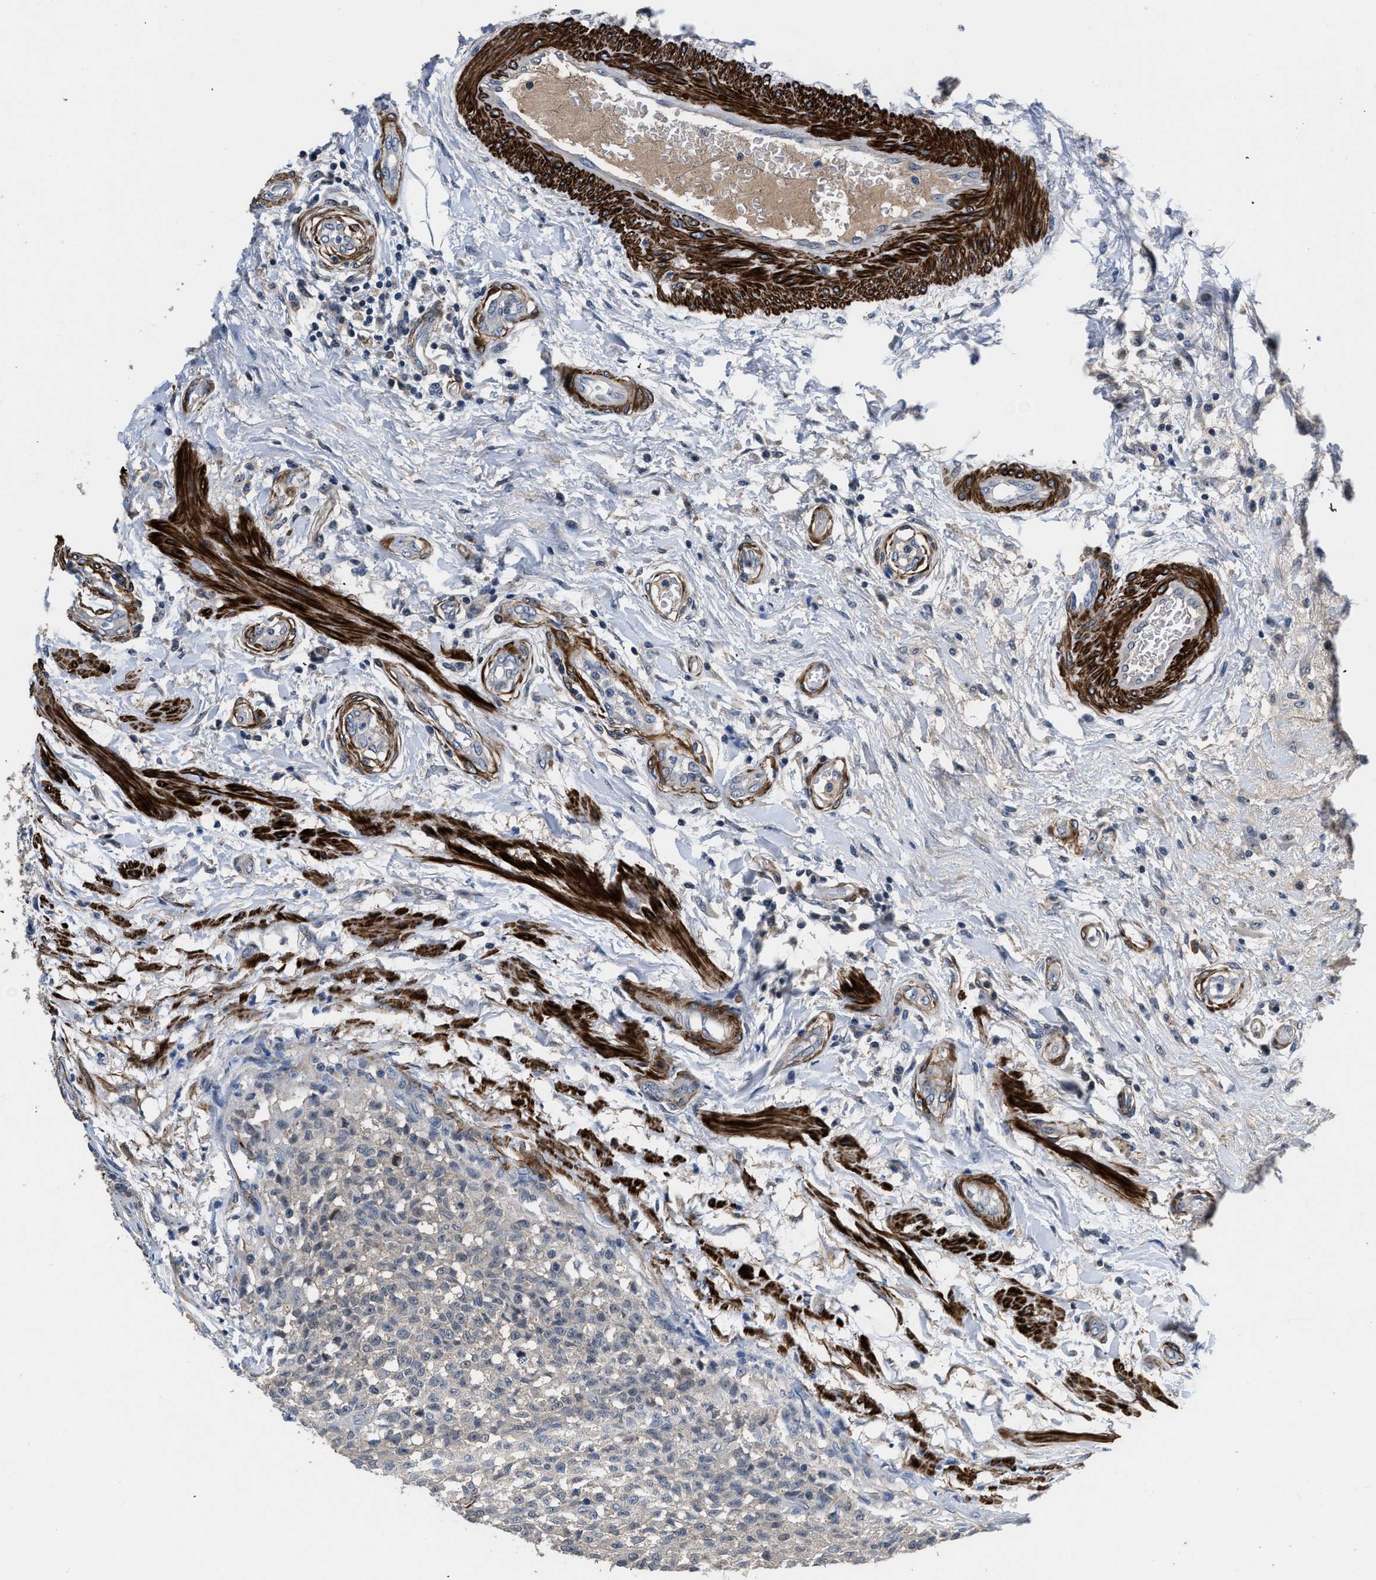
{"staining": {"intensity": "negative", "quantity": "none", "location": "none"}, "tissue": "testis cancer", "cell_type": "Tumor cells", "image_type": "cancer", "snomed": [{"axis": "morphology", "description": "Seminoma, NOS"}, {"axis": "topography", "description": "Testis"}], "caption": "Histopathology image shows no protein staining in tumor cells of testis seminoma tissue.", "gene": "LANCL2", "patient": {"sex": "male", "age": 59}}